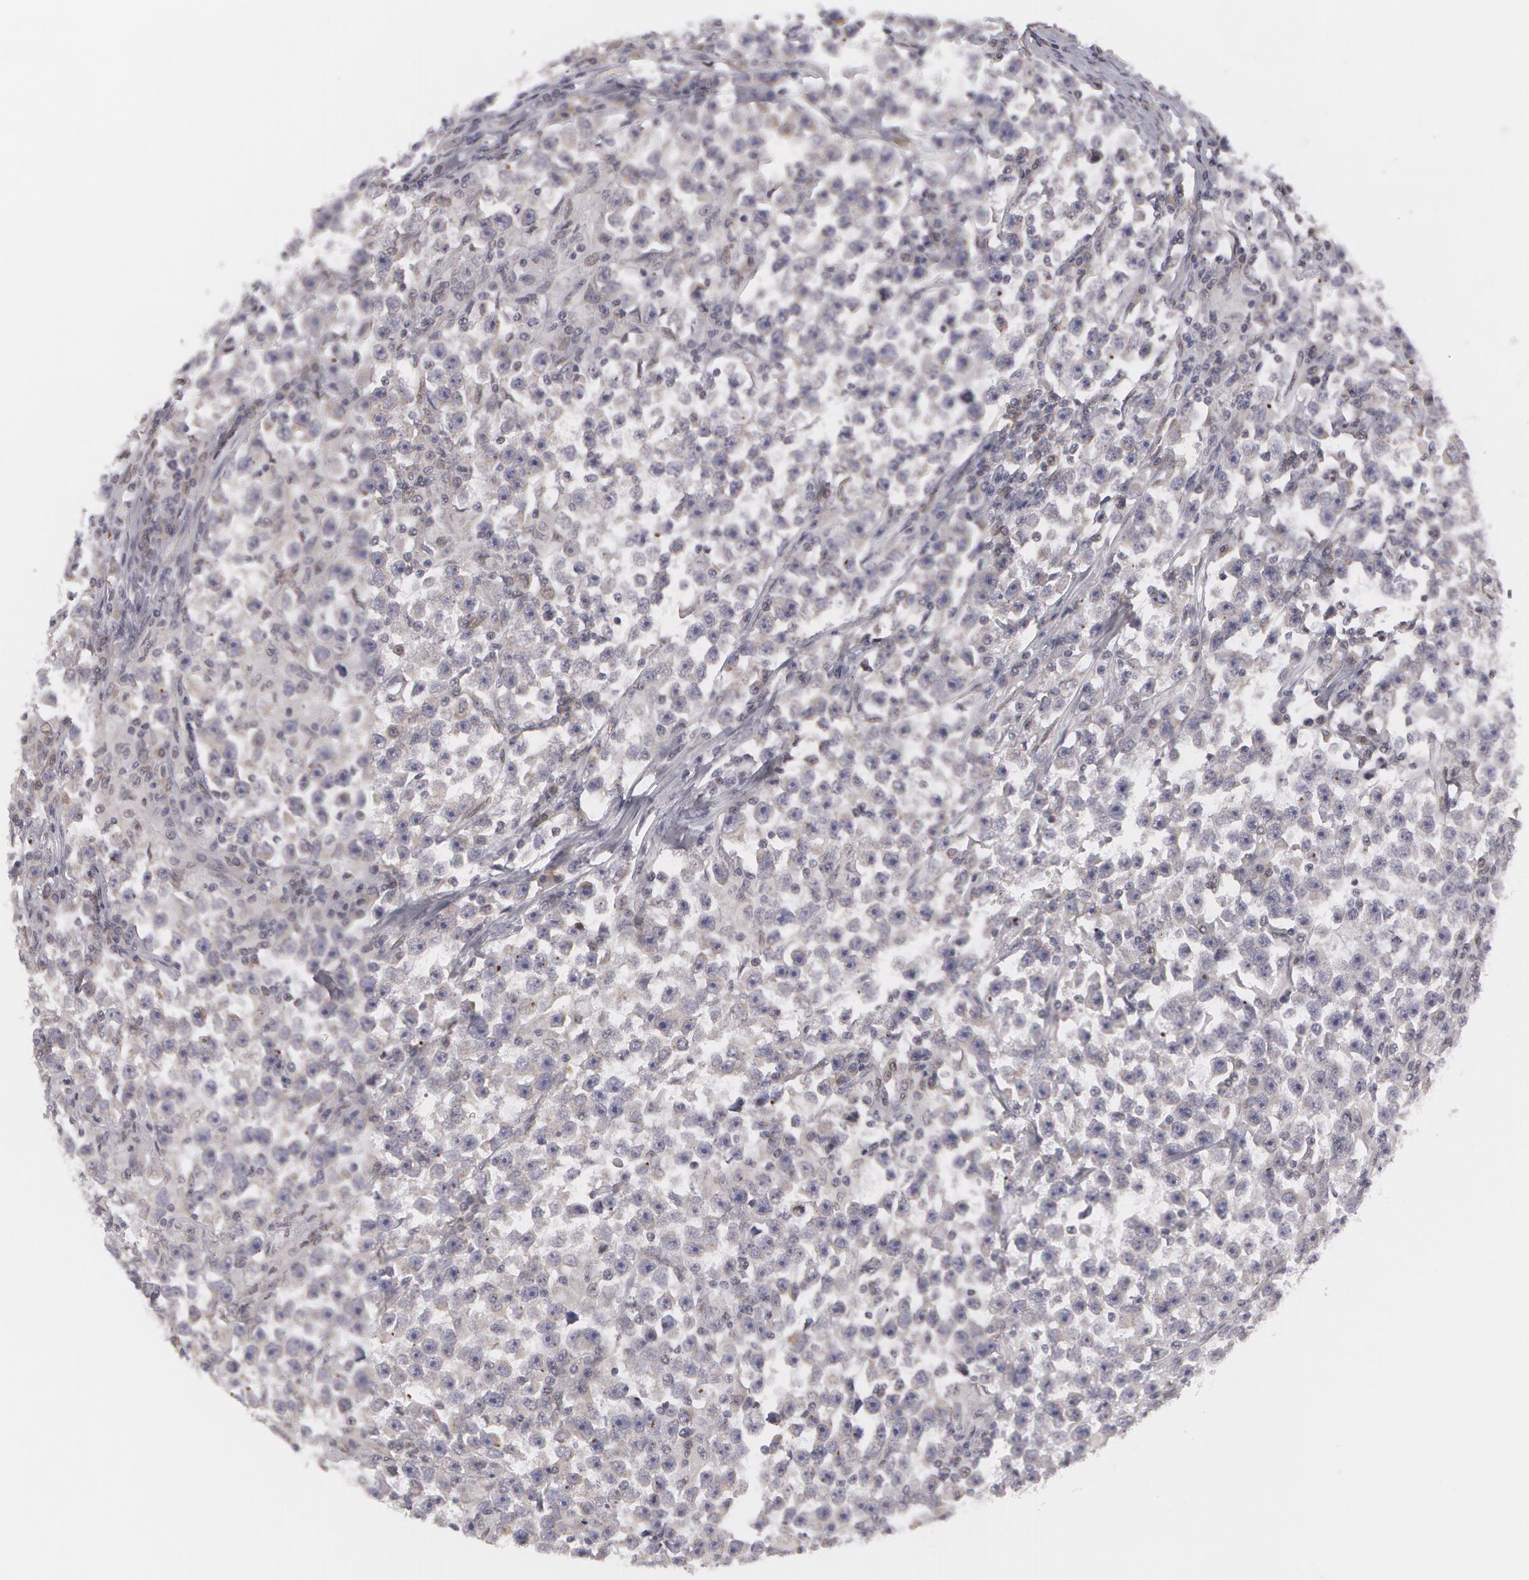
{"staining": {"intensity": "negative", "quantity": "none", "location": "none"}, "tissue": "testis cancer", "cell_type": "Tumor cells", "image_type": "cancer", "snomed": [{"axis": "morphology", "description": "Seminoma, NOS"}, {"axis": "topography", "description": "Testis"}], "caption": "Immunohistochemistry of seminoma (testis) demonstrates no positivity in tumor cells.", "gene": "EMD", "patient": {"sex": "male", "age": 33}}